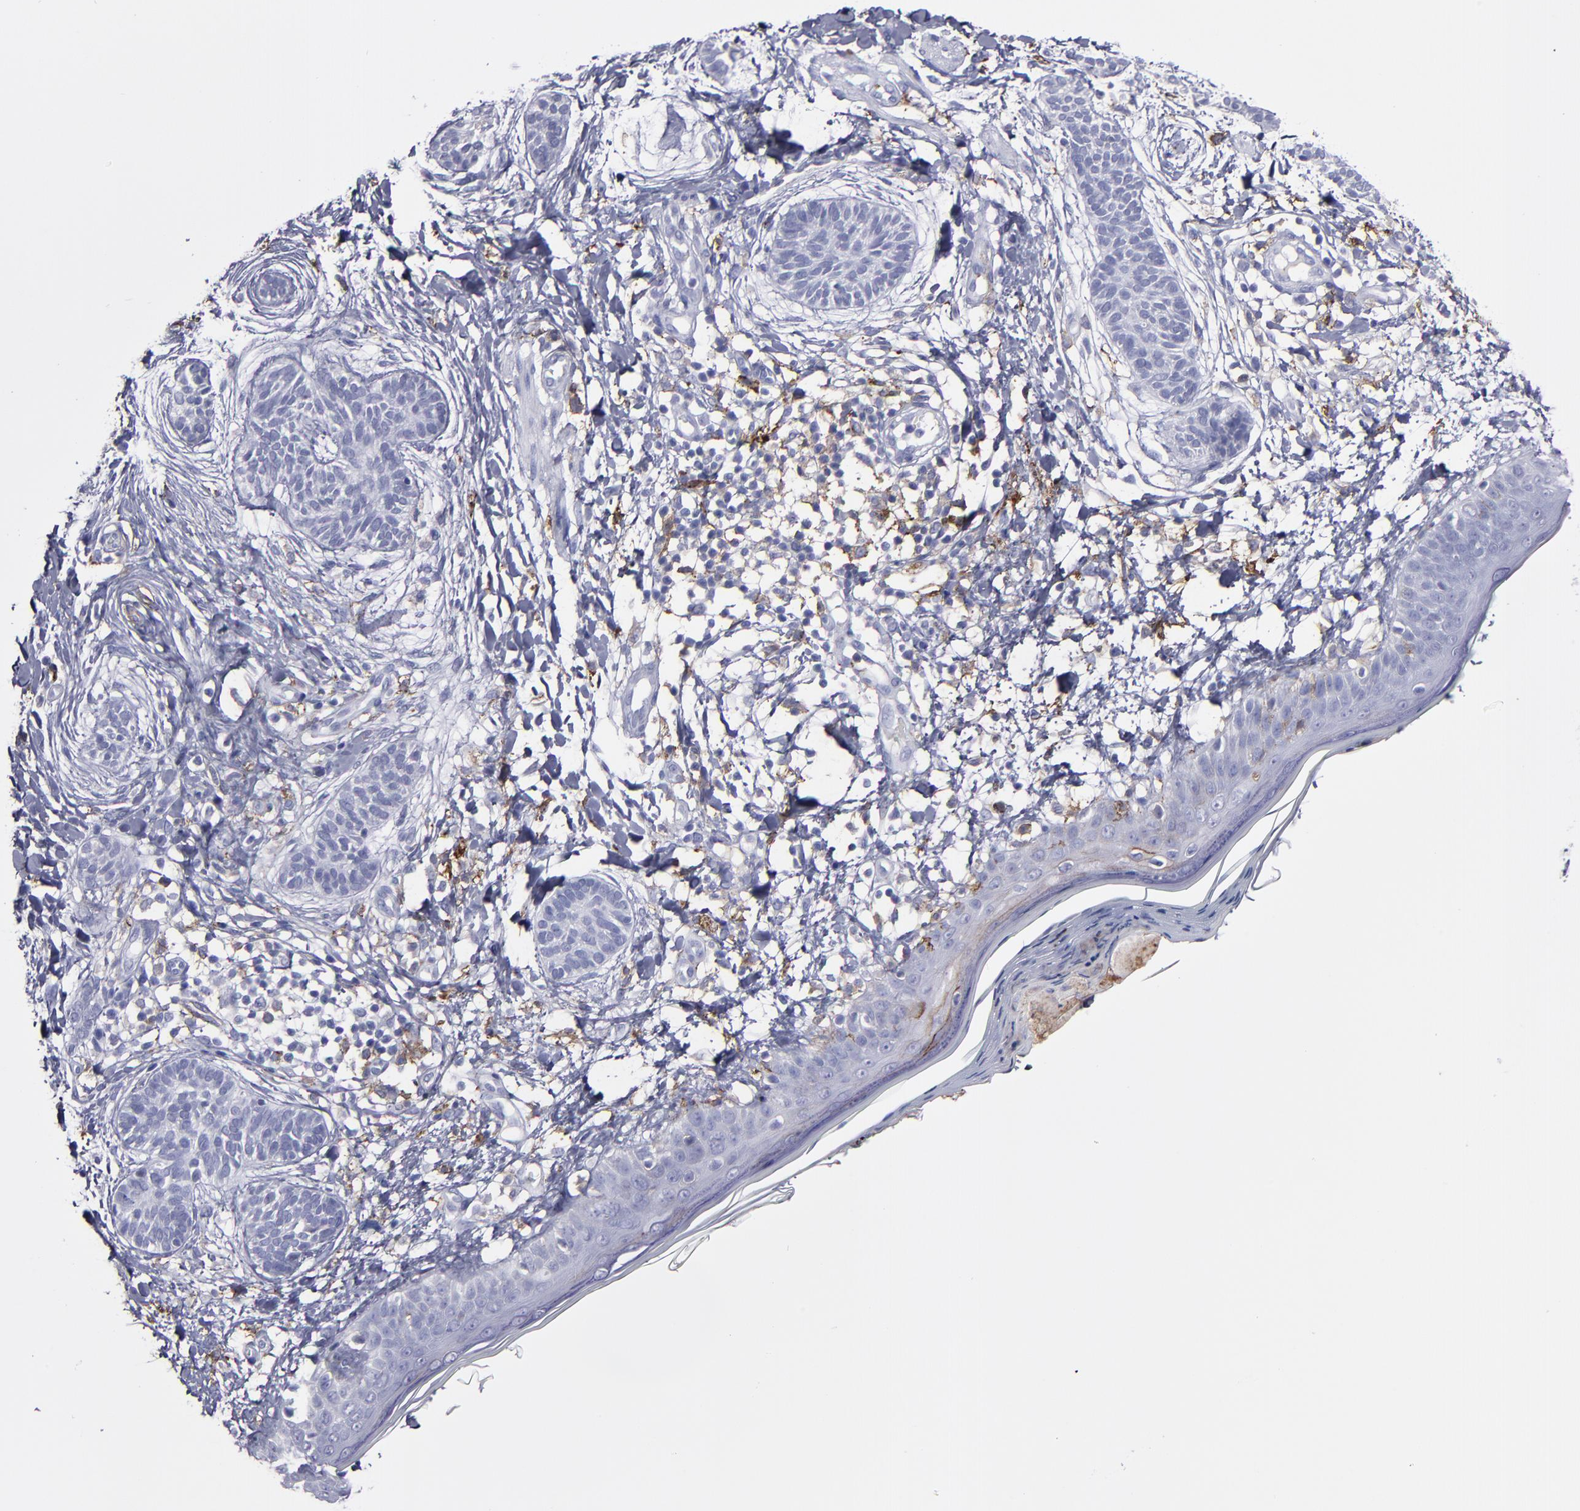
{"staining": {"intensity": "negative", "quantity": "none", "location": "none"}, "tissue": "skin cancer", "cell_type": "Tumor cells", "image_type": "cancer", "snomed": [{"axis": "morphology", "description": "Normal tissue, NOS"}, {"axis": "morphology", "description": "Basal cell carcinoma"}, {"axis": "topography", "description": "Skin"}], "caption": "The IHC photomicrograph has no significant expression in tumor cells of skin cancer tissue.", "gene": "CD36", "patient": {"sex": "male", "age": 63}}